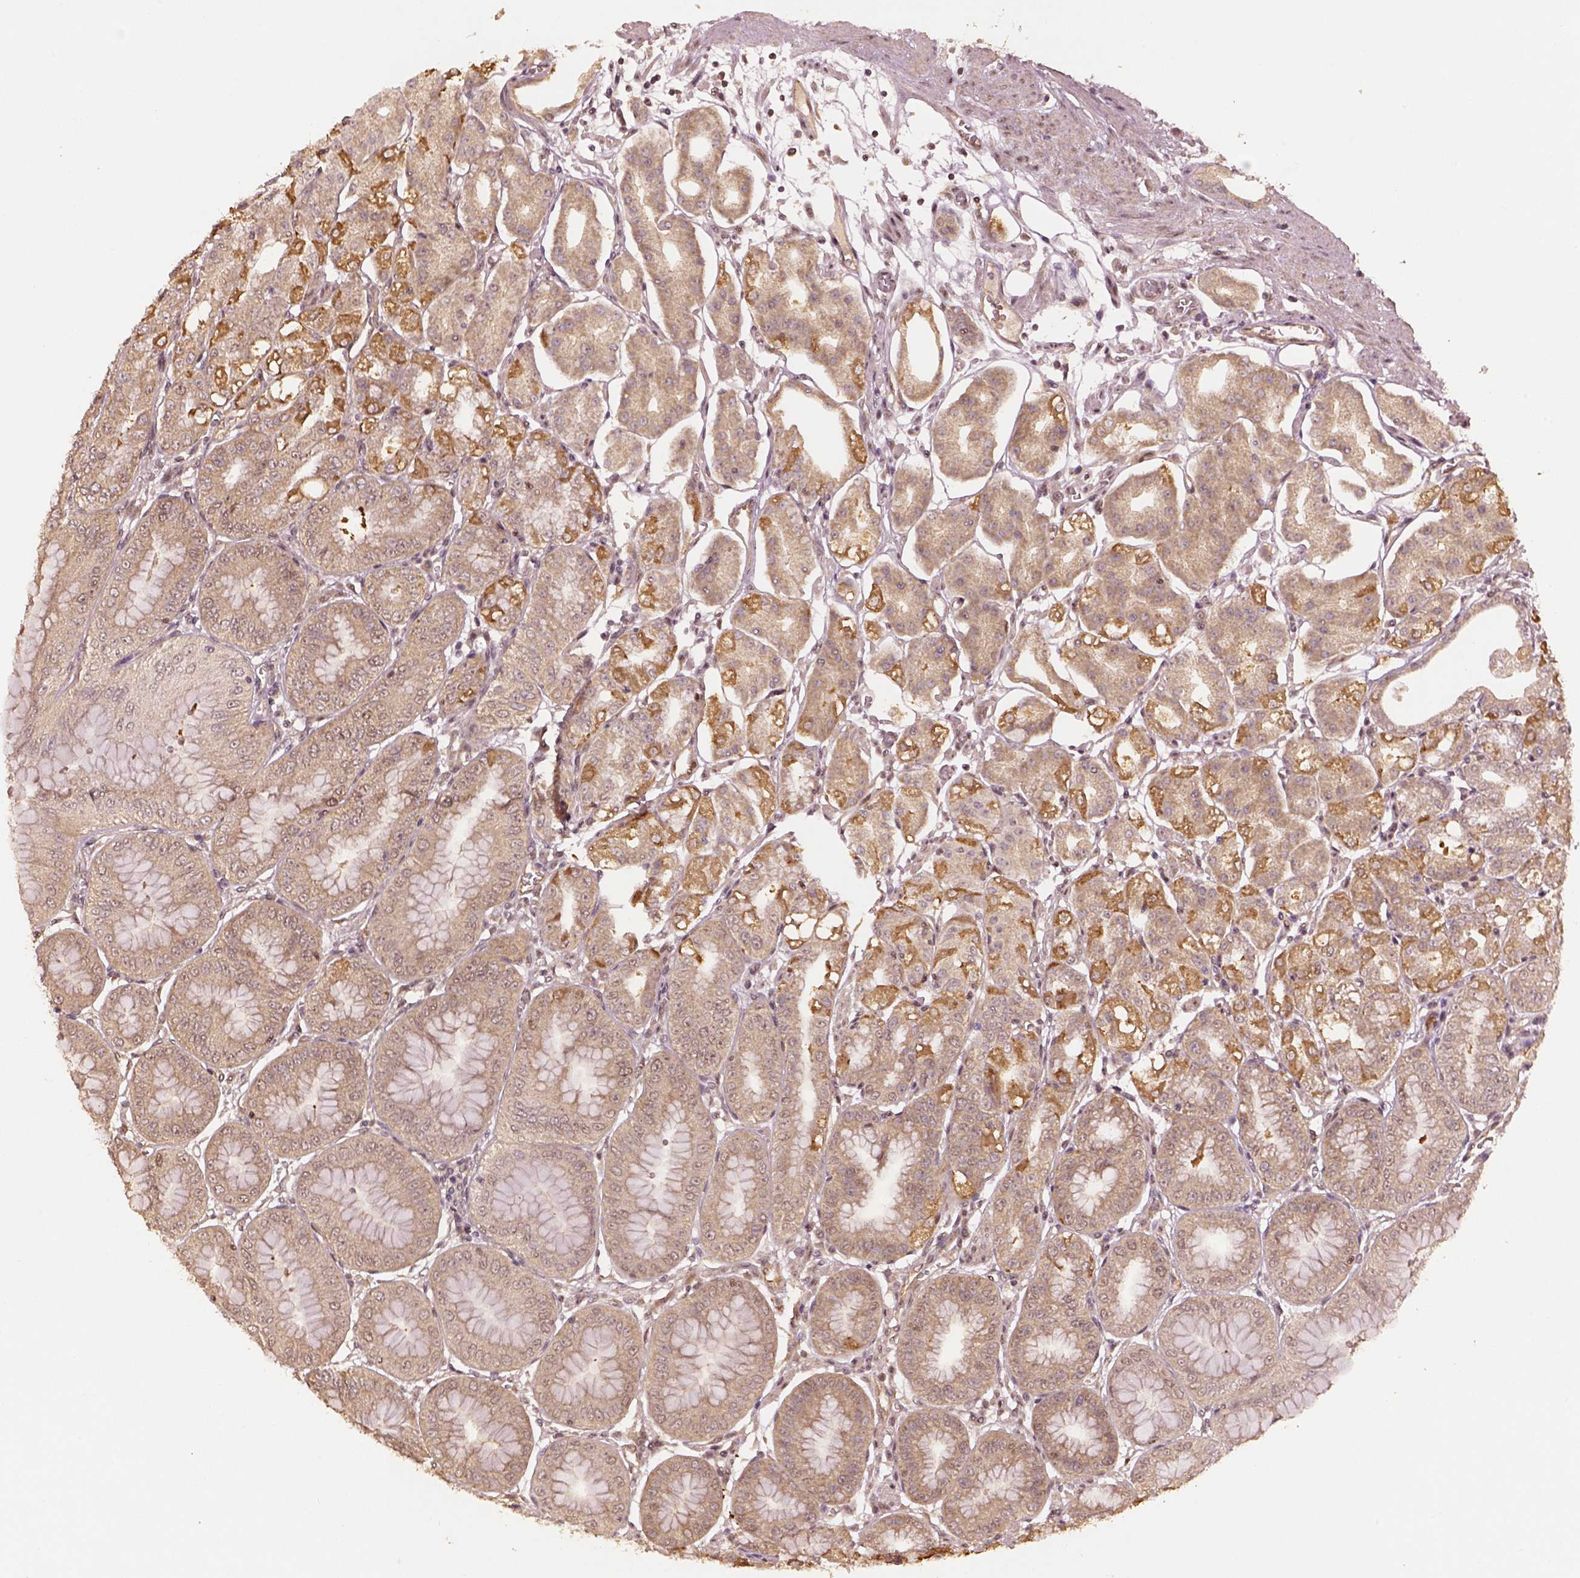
{"staining": {"intensity": "moderate", "quantity": "25%-75%", "location": "cytoplasmic/membranous,nuclear"}, "tissue": "stomach", "cell_type": "Glandular cells", "image_type": "normal", "snomed": [{"axis": "morphology", "description": "Normal tissue, NOS"}, {"axis": "topography", "description": "Stomach, lower"}], "caption": "Stomach stained with DAB (3,3'-diaminobenzidine) IHC reveals medium levels of moderate cytoplasmic/membranous,nuclear expression in about 25%-75% of glandular cells. The staining was performed using DAB (3,3'-diaminobenzidine) to visualize the protein expression in brown, while the nuclei were stained in blue with hematoxylin (Magnification: 20x).", "gene": "BRD9", "patient": {"sex": "male", "age": 71}}